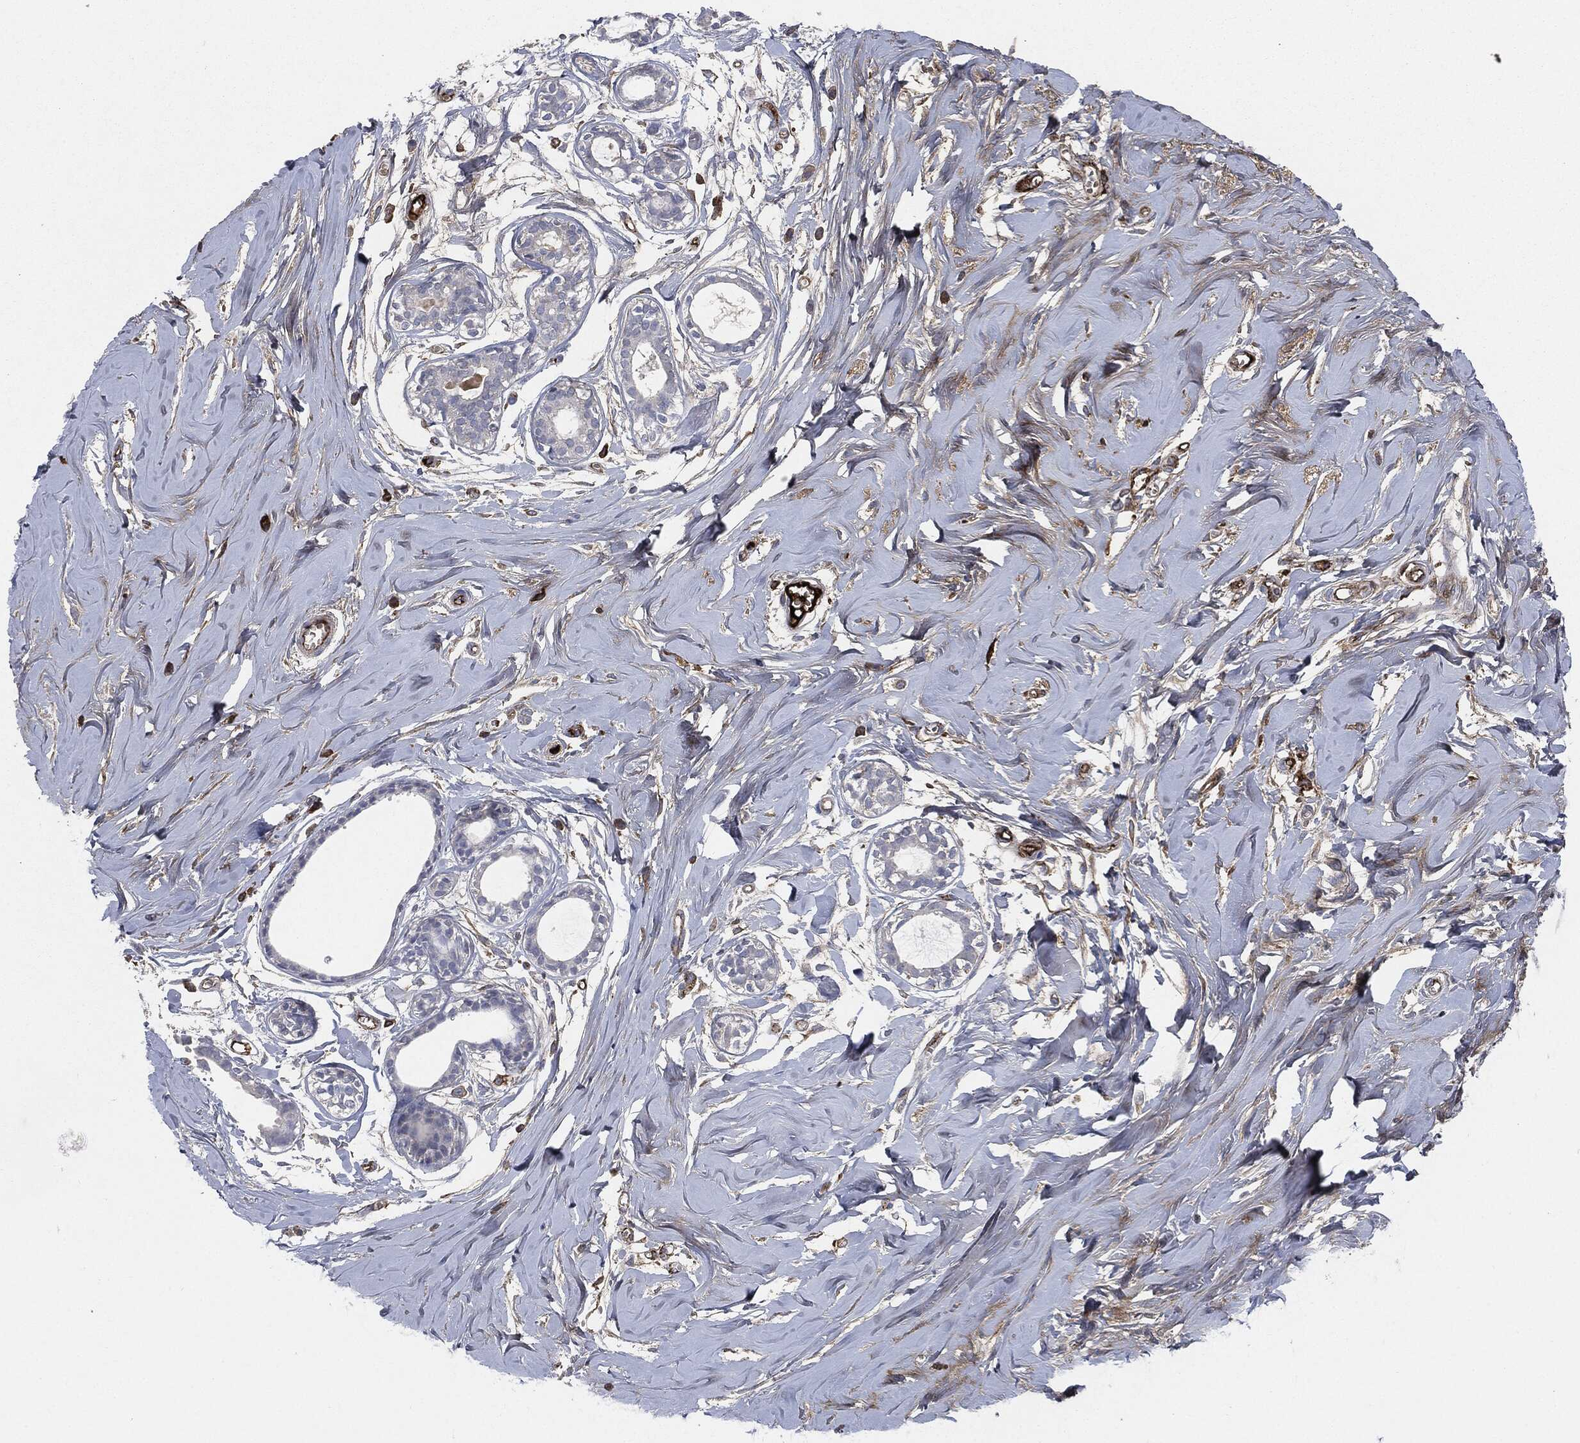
{"staining": {"intensity": "strong", "quantity": ">75%", "location": "cytoplasmic/membranous"}, "tissue": "adipose tissue", "cell_type": "Adipocytes", "image_type": "normal", "snomed": [{"axis": "morphology", "description": "Normal tissue, NOS"}, {"axis": "topography", "description": "Breast"}], "caption": "Approximately >75% of adipocytes in normal human adipose tissue reveal strong cytoplasmic/membranous protein positivity as visualized by brown immunohistochemical staining.", "gene": "APOB", "patient": {"sex": "female", "age": 49}}